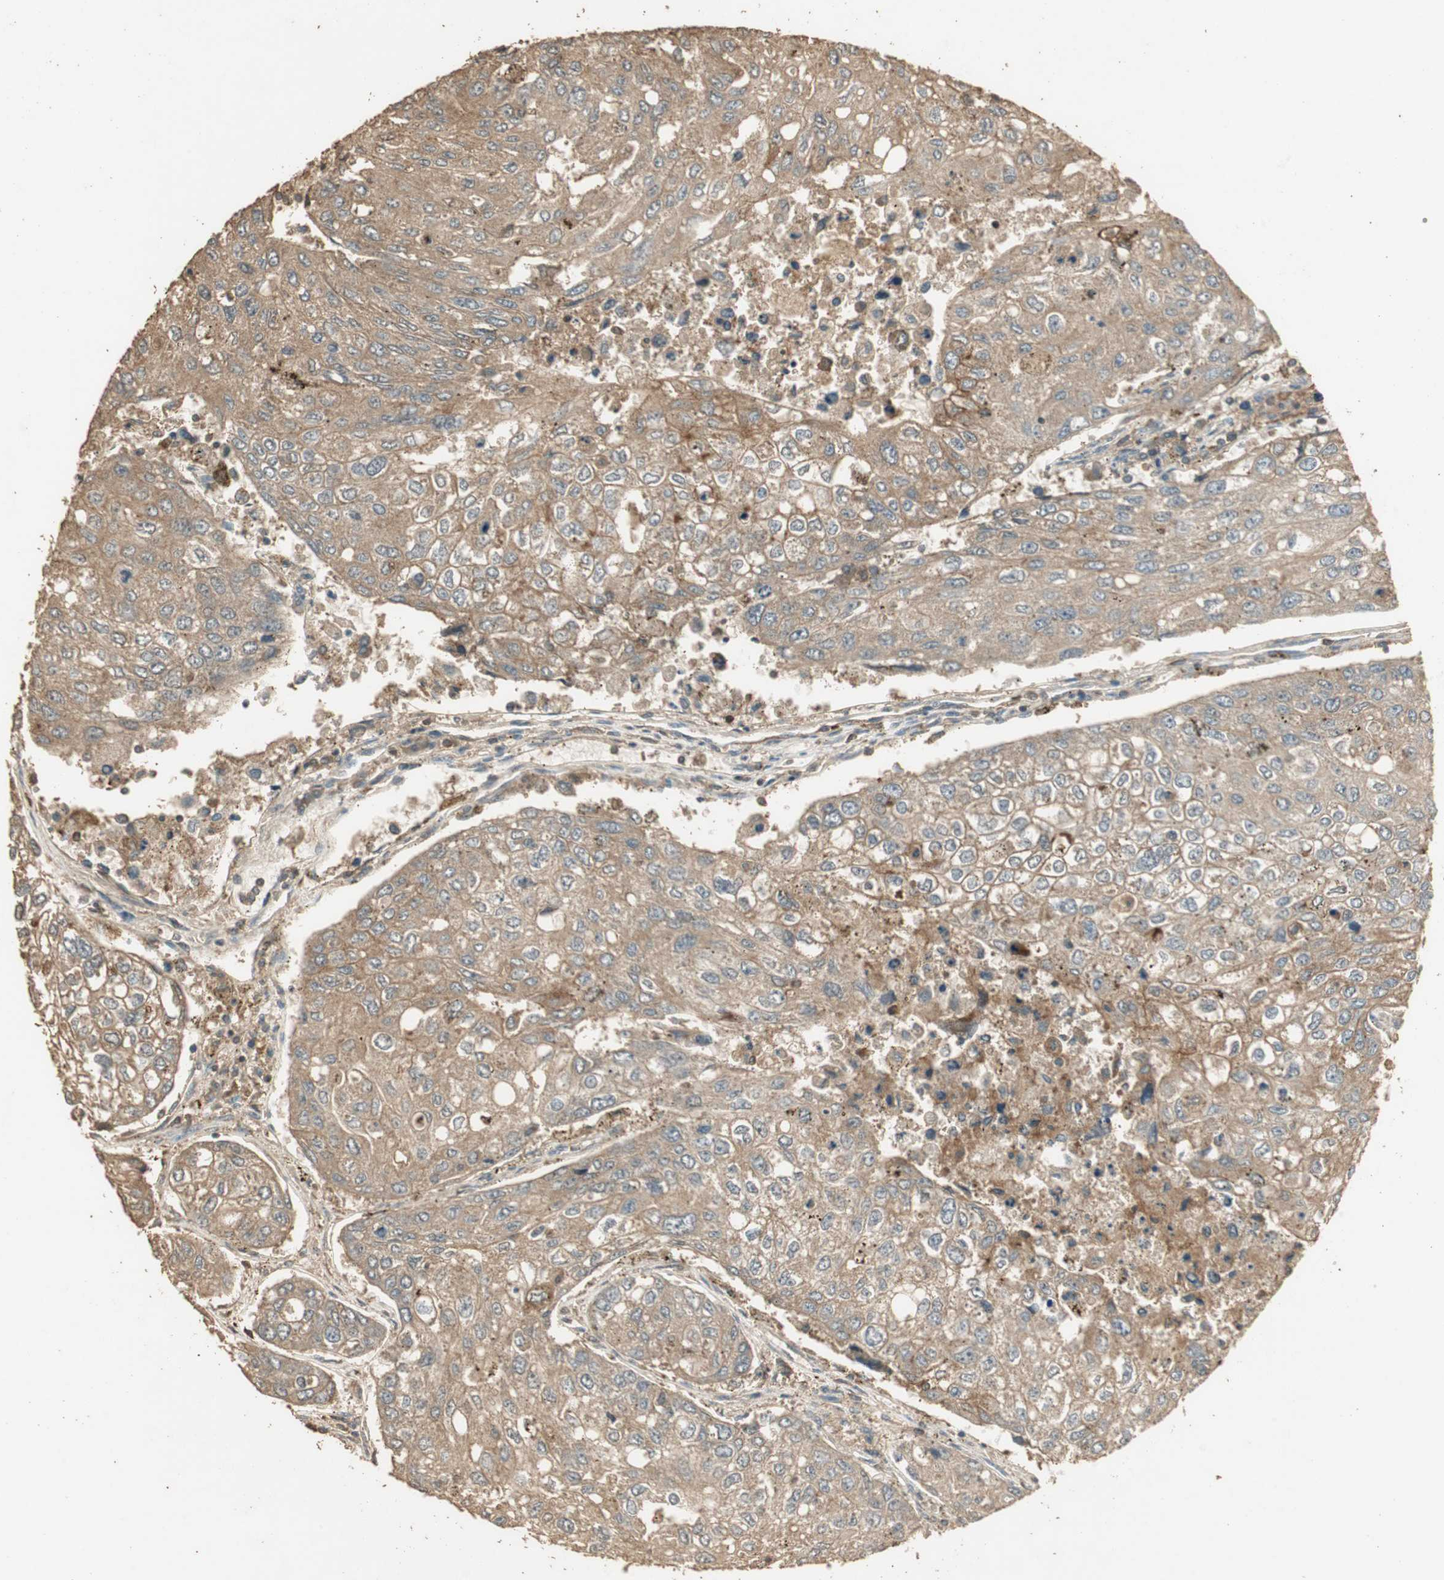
{"staining": {"intensity": "moderate", "quantity": ">75%", "location": "cytoplasmic/membranous"}, "tissue": "urothelial cancer", "cell_type": "Tumor cells", "image_type": "cancer", "snomed": [{"axis": "morphology", "description": "Urothelial carcinoma, High grade"}, {"axis": "topography", "description": "Lymph node"}, {"axis": "topography", "description": "Urinary bladder"}], "caption": "The histopathology image demonstrates immunohistochemical staining of urothelial carcinoma (high-grade). There is moderate cytoplasmic/membranous expression is seen in about >75% of tumor cells.", "gene": "USP2", "patient": {"sex": "male", "age": 51}}